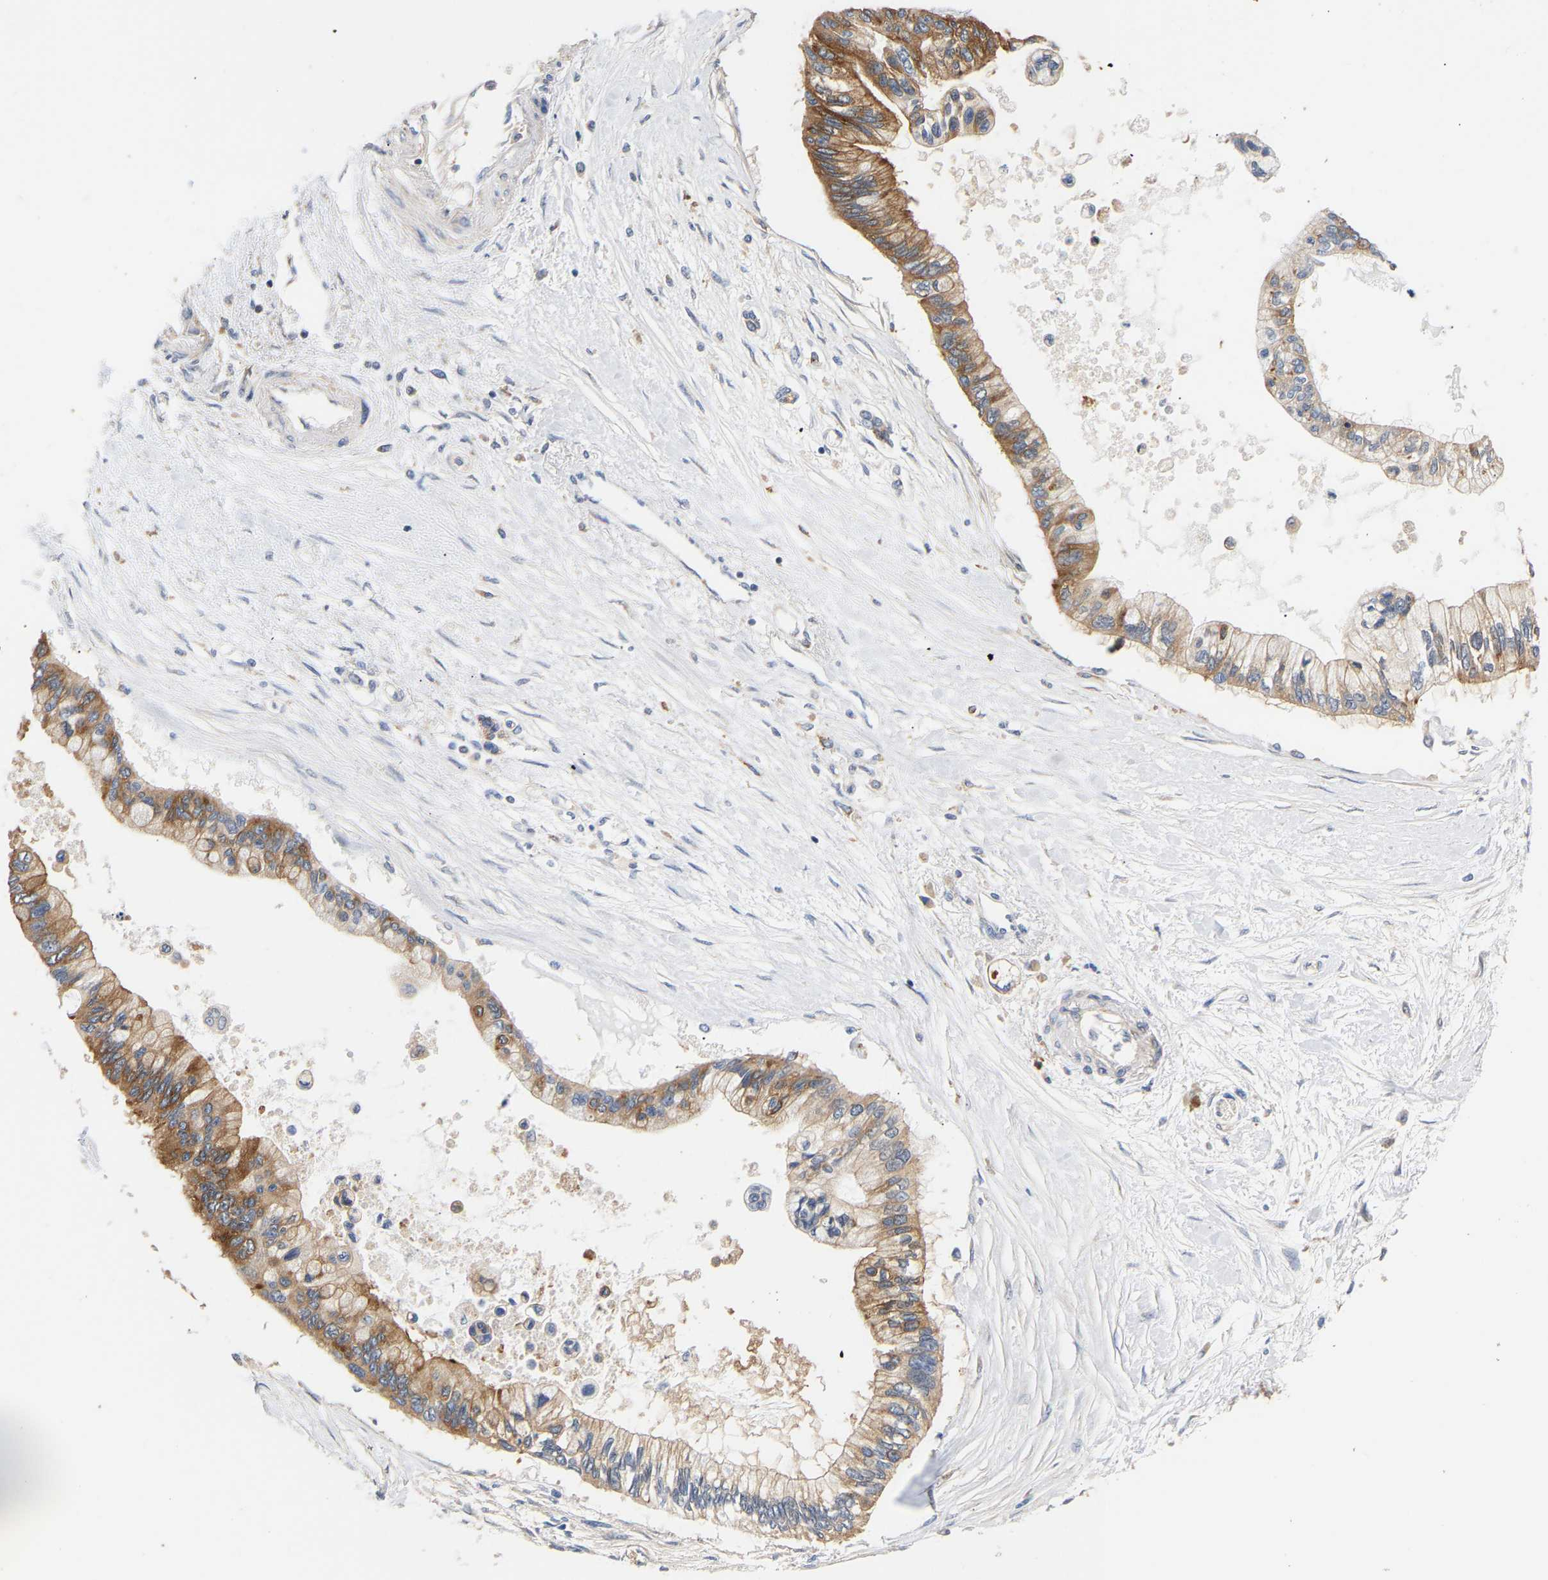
{"staining": {"intensity": "moderate", "quantity": ">75%", "location": "cytoplasmic/membranous"}, "tissue": "pancreatic cancer", "cell_type": "Tumor cells", "image_type": "cancer", "snomed": [{"axis": "morphology", "description": "Adenocarcinoma, NOS"}, {"axis": "topography", "description": "Pancreas"}], "caption": "Human pancreatic cancer (adenocarcinoma) stained for a protein (brown) reveals moderate cytoplasmic/membranous positive positivity in about >75% of tumor cells.", "gene": "LRBA", "patient": {"sex": "female", "age": 77}}